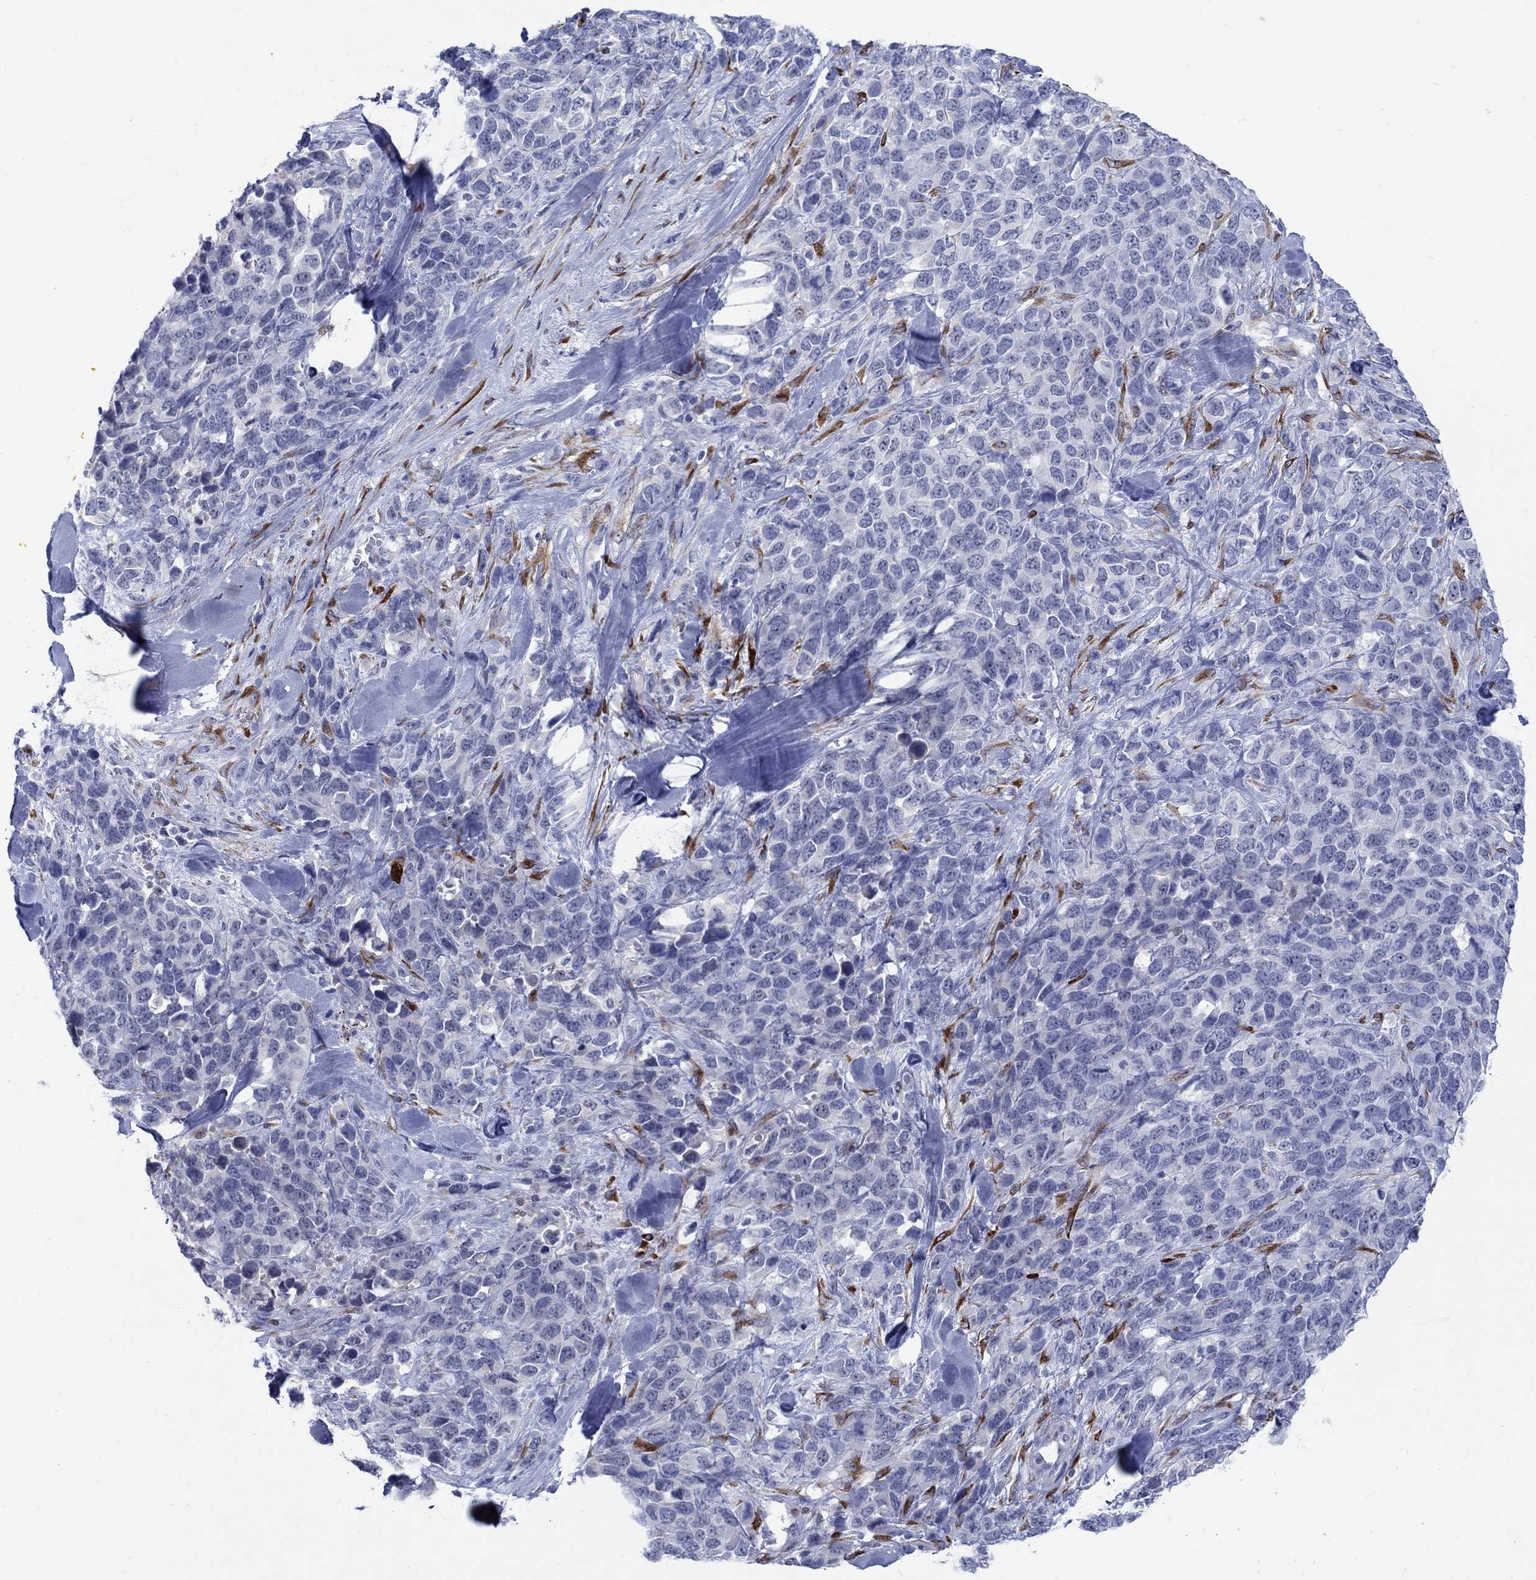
{"staining": {"intensity": "negative", "quantity": "none", "location": "none"}, "tissue": "melanoma", "cell_type": "Tumor cells", "image_type": "cancer", "snomed": [{"axis": "morphology", "description": "Malignant melanoma, Metastatic site"}, {"axis": "topography", "description": "Skin"}], "caption": "A photomicrograph of melanoma stained for a protein shows no brown staining in tumor cells. Brightfield microscopy of immunohistochemistry (IHC) stained with DAB (3,3'-diaminobenzidine) (brown) and hematoxylin (blue), captured at high magnification.", "gene": "REEP2", "patient": {"sex": "male", "age": 84}}